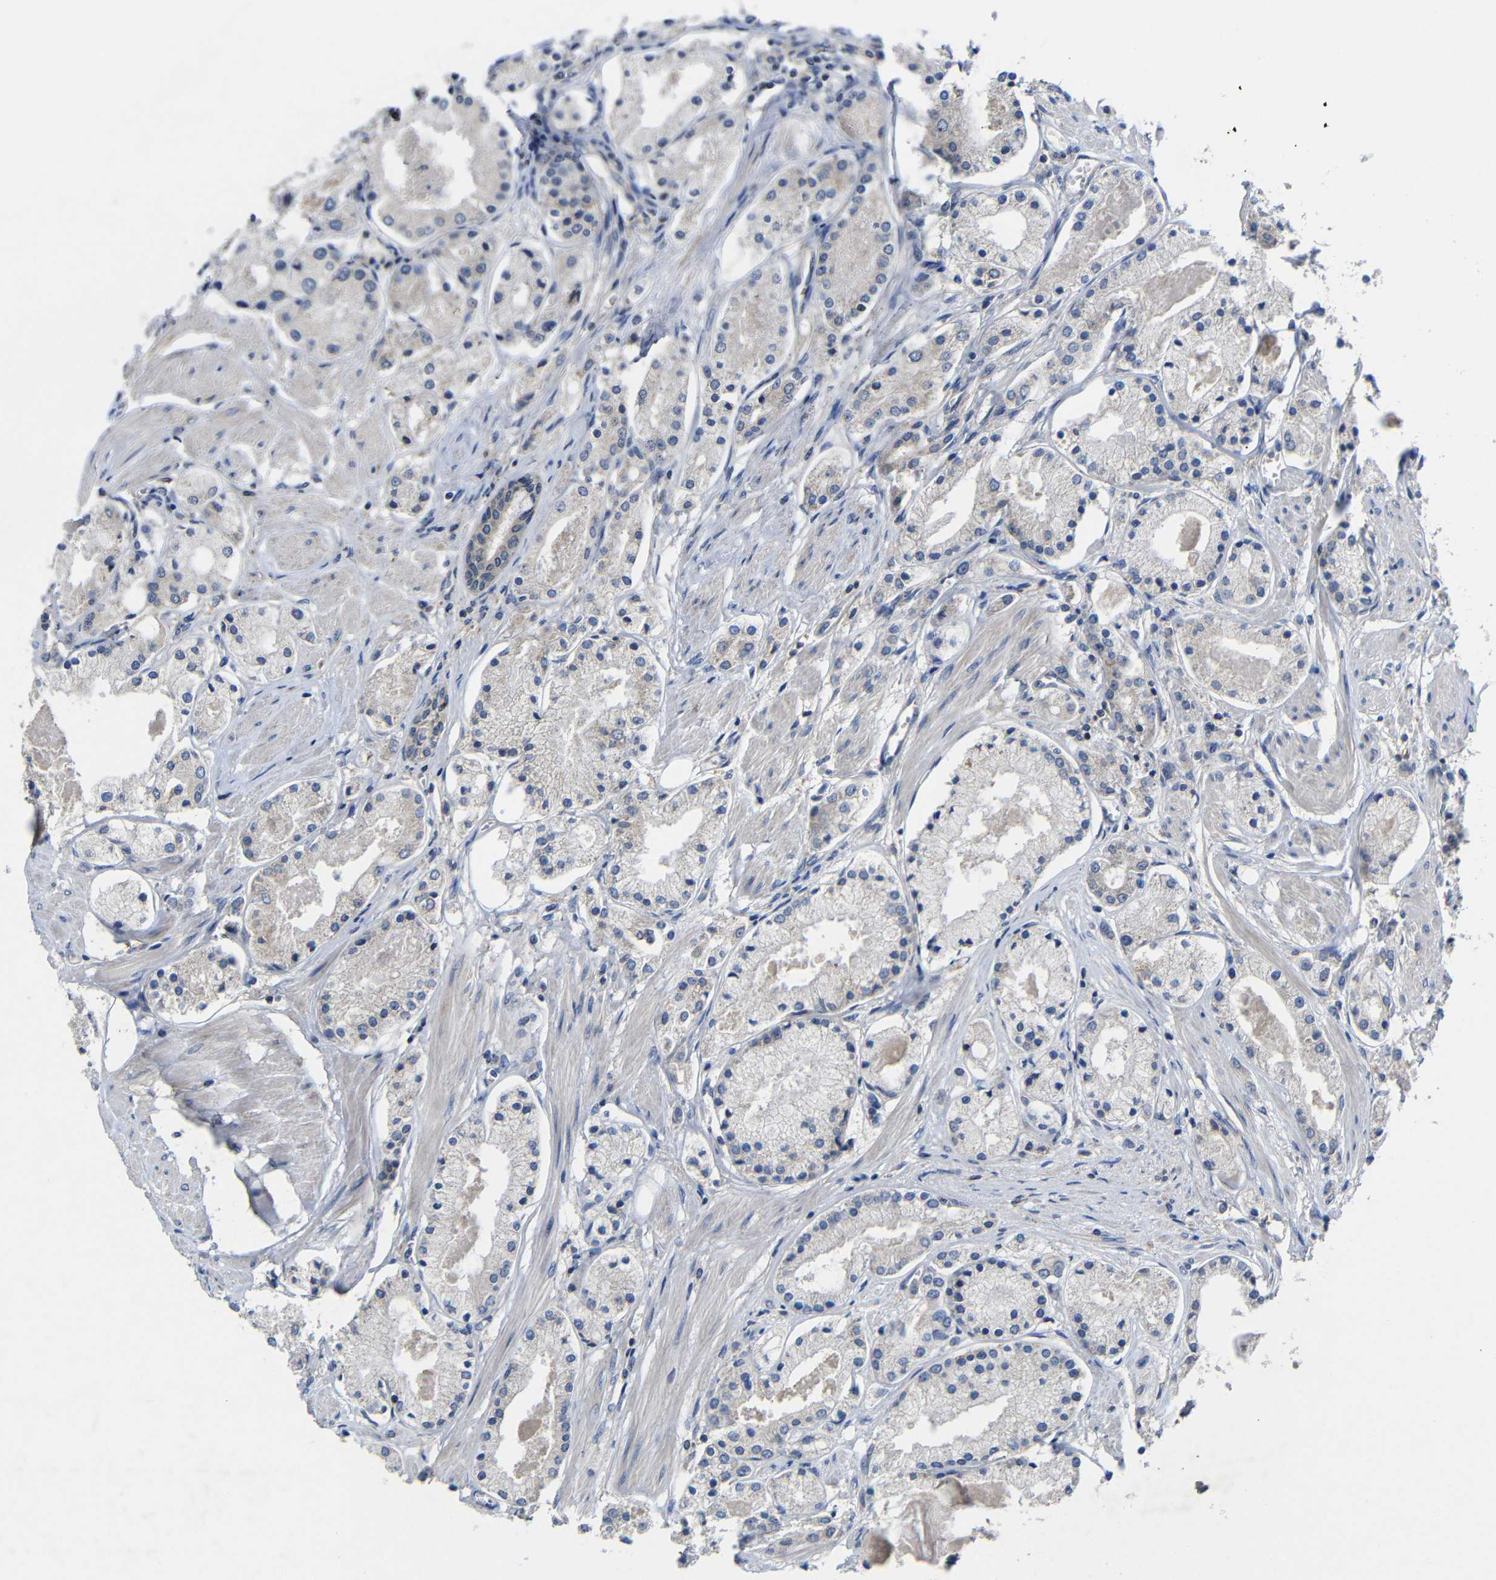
{"staining": {"intensity": "negative", "quantity": "none", "location": "none"}, "tissue": "prostate cancer", "cell_type": "Tumor cells", "image_type": "cancer", "snomed": [{"axis": "morphology", "description": "Adenocarcinoma, High grade"}, {"axis": "topography", "description": "Prostate"}], "caption": "Micrograph shows no protein positivity in tumor cells of adenocarcinoma (high-grade) (prostate) tissue.", "gene": "LPAR5", "patient": {"sex": "male", "age": 66}}